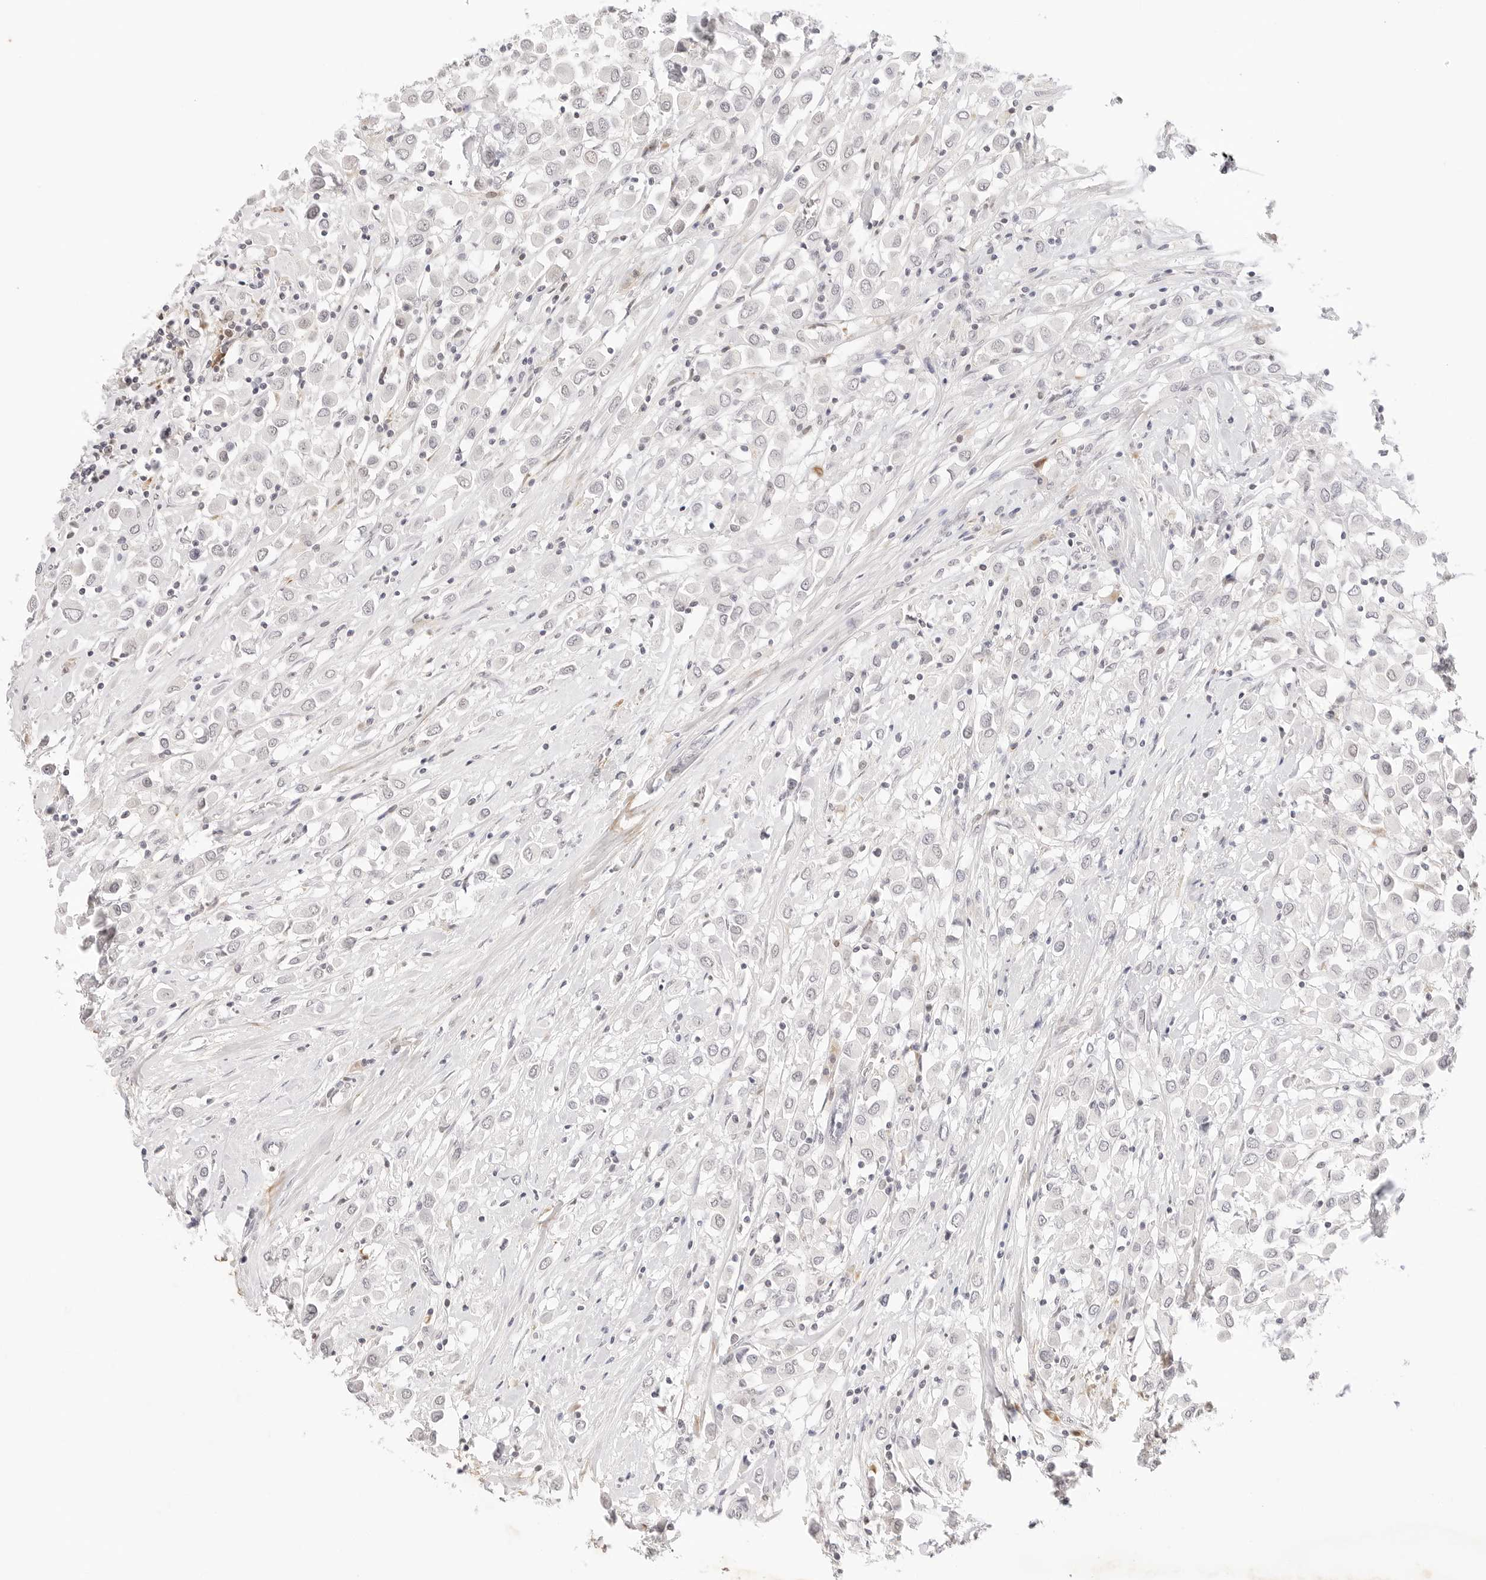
{"staining": {"intensity": "negative", "quantity": "none", "location": "none"}, "tissue": "breast cancer", "cell_type": "Tumor cells", "image_type": "cancer", "snomed": [{"axis": "morphology", "description": "Duct carcinoma"}, {"axis": "topography", "description": "Breast"}], "caption": "Histopathology image shows no protein positivity in tumor cells of invasive ductal carcinoma (breast) tissue.", "gene": "XKR4", "patient": {"sex": "female", "age": 61}}